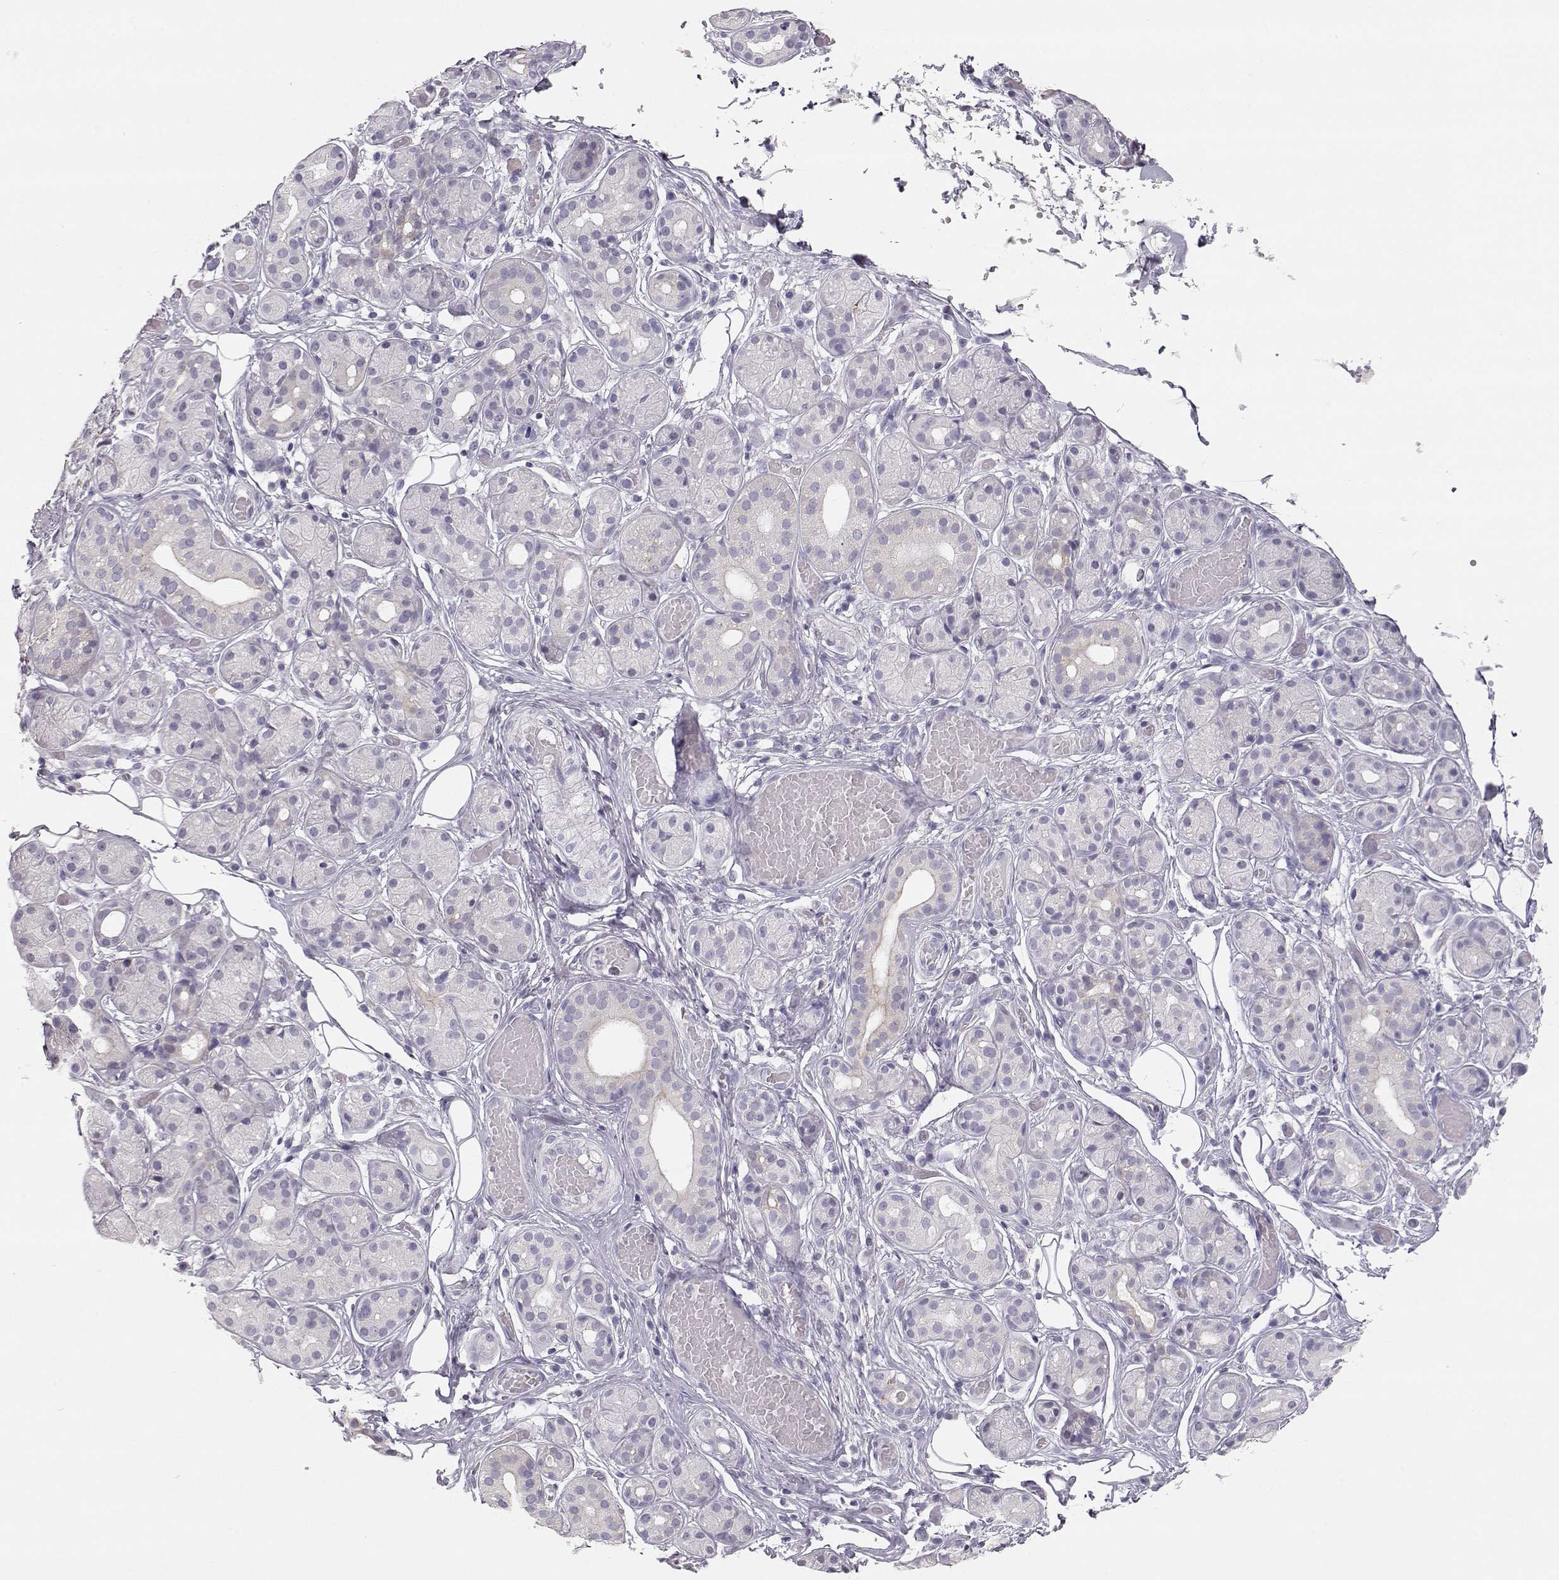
{"staining": {"intensity": "negative", "quantity": "none", "location": "none"}, "tissue": "salivary gland", "cell_type": "Glandular cells", "image_type": "normal", "snomed": [{"axis": "morphology", "description": "Normal tissue, NOS"}, {"axis": "topography", "description": "Salivary gland"}, {"axis": "topography", "description": "Peripheral nerve tissue"}], "caption": "Immunohistochemistry (IHC) histopathology image of benign salivary gland: salivary gland stained with DAB (3,3'-diaminobenzidine) shows no significant protein expression in glandular cells. Nuclei are stained in blue.", "gene": "LEPR", "patient": {"sex": "male", "age": 71}}